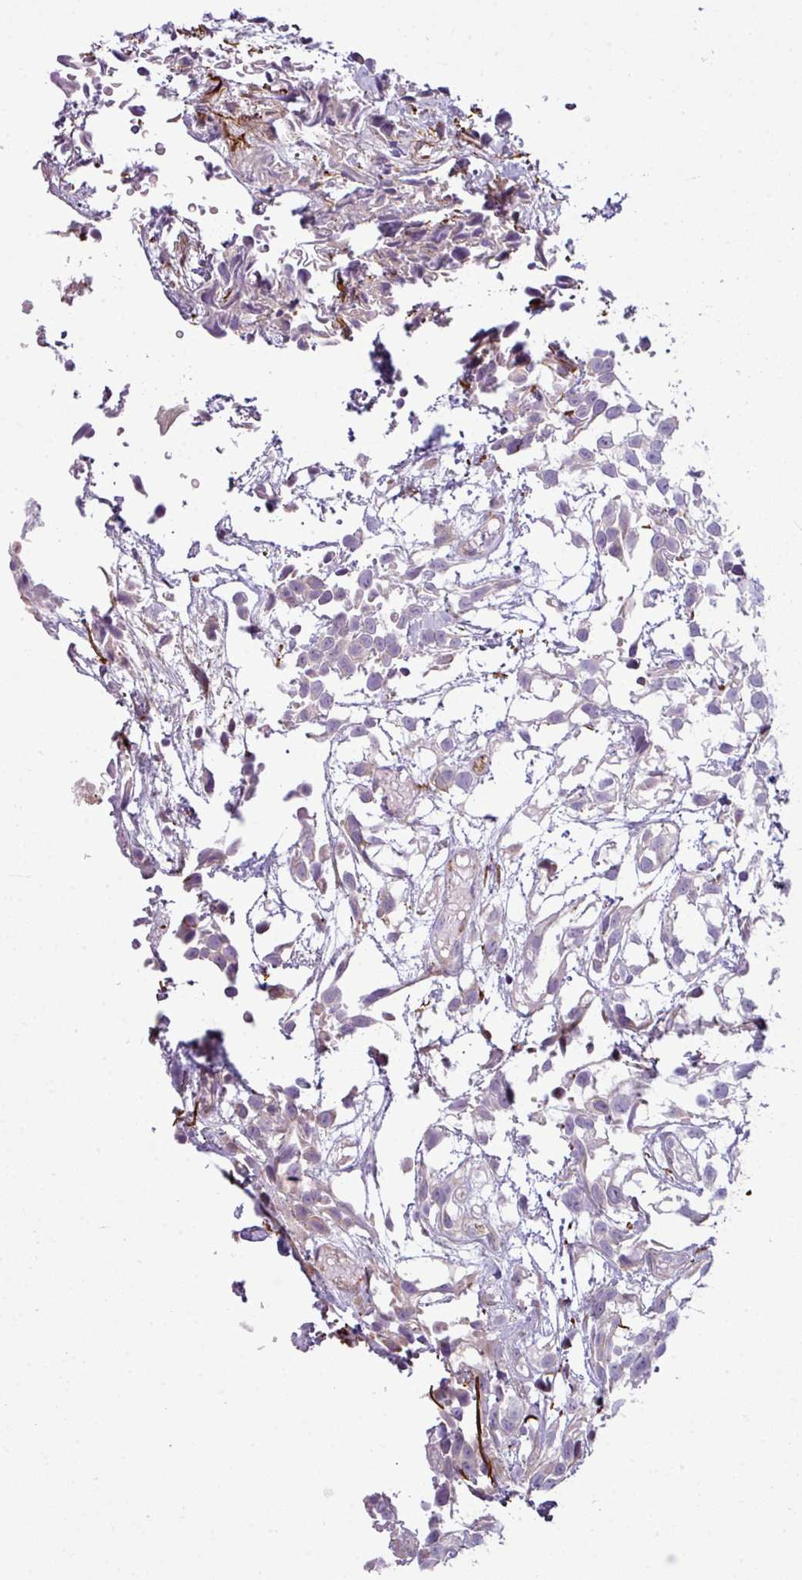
{"staining": {"intensity": "negative", "quantity": "none", "location": "none"}, "tissue": "urothelial cancer", "cell_type": "Tumor cells", "image_type": "cancer", "snomed": [{"axis": "morphology", "description": "Urothelial carcinoma, High grade"}, {"axis": "topography", "description": "Urinary bladder"}], "caption": "An immunohistochemistry (IHC) micrograph of urothelial cancer is shown. There is no staining in tumor cells of urothelial cancer.", "gene": "COL8A1", "patient": {"sex": "male", "age": 56}}